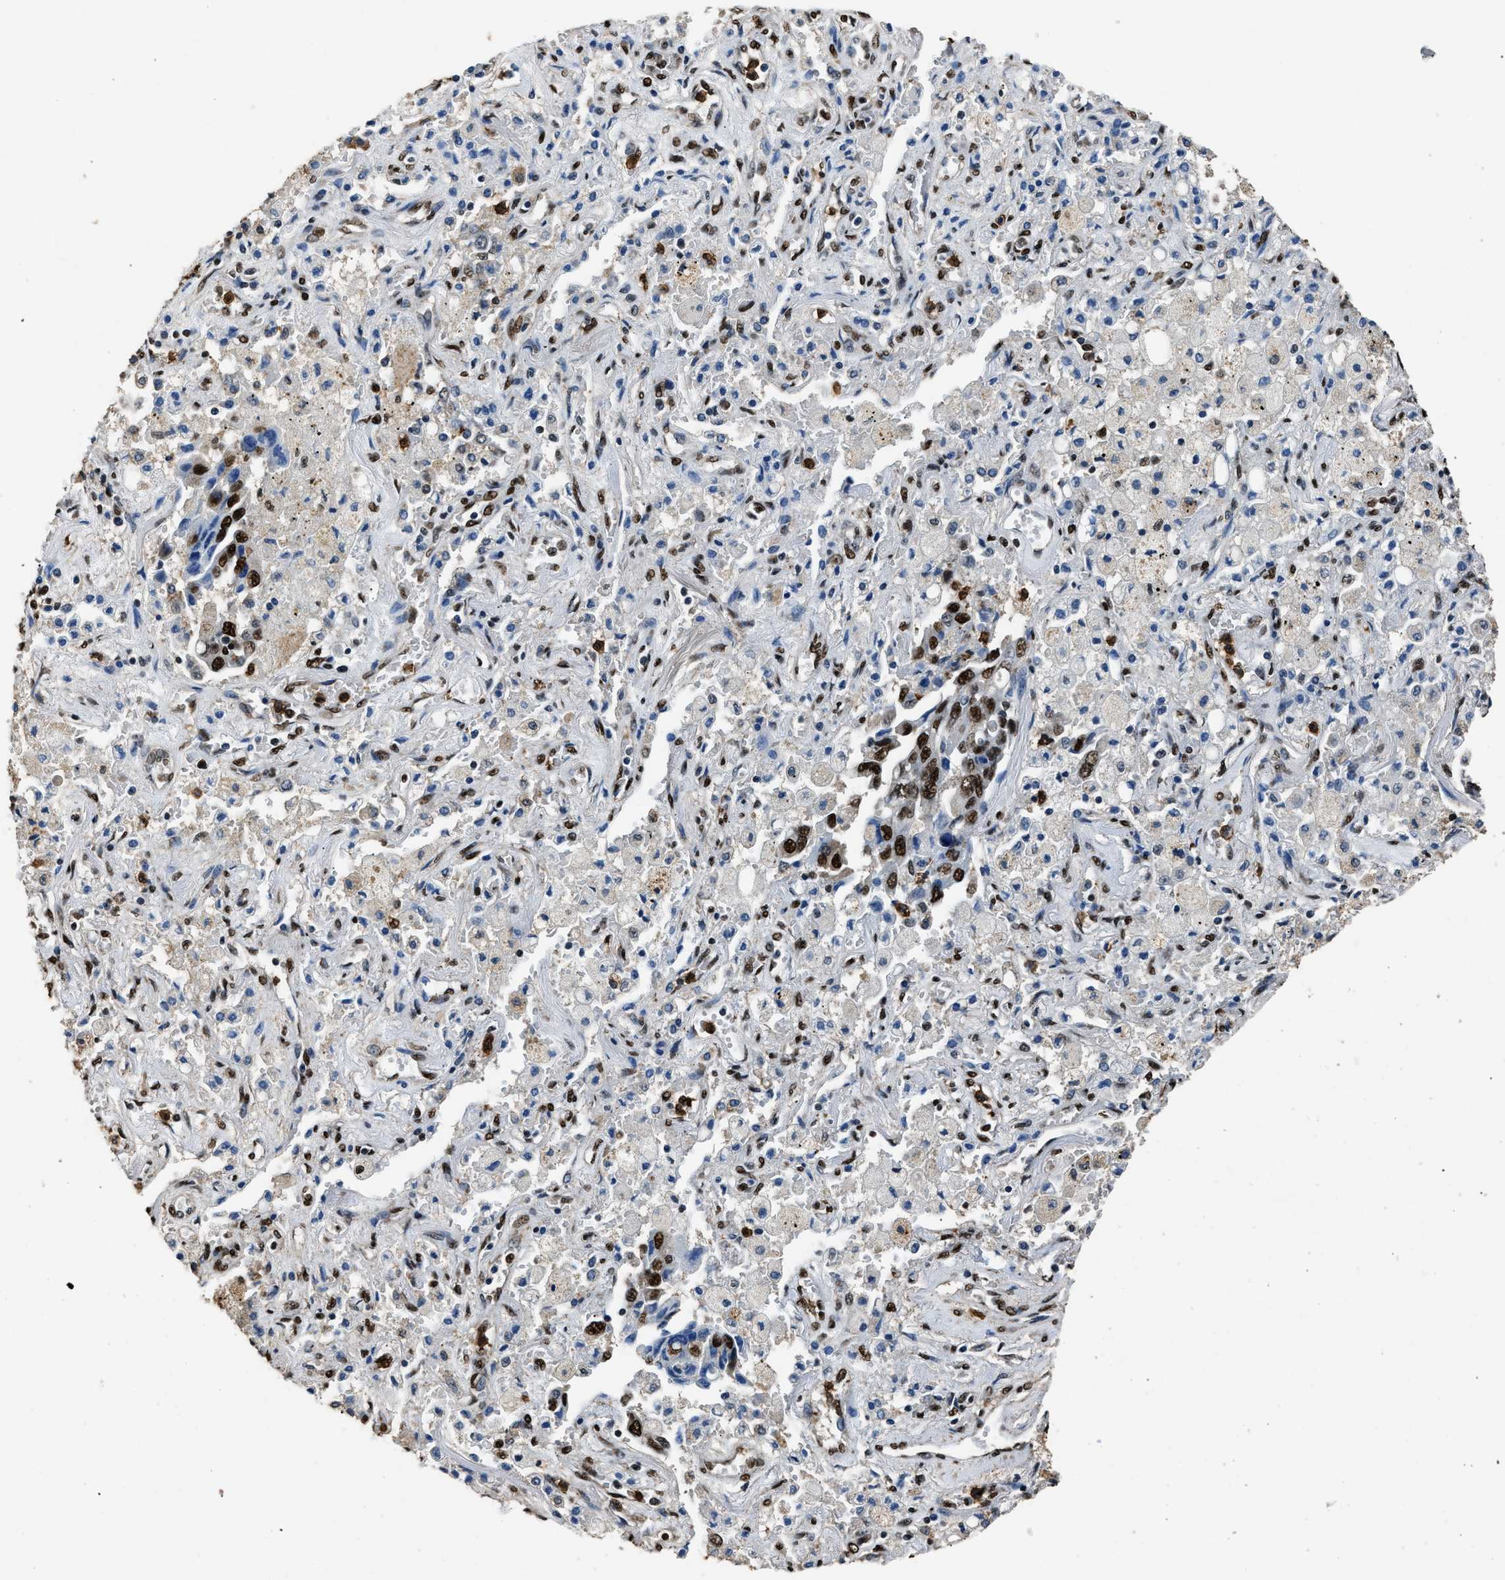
{"staining": {"intensity": "strong", "quantity": ">75%", "location": "nuclear"}, "tissue": "lung cancer", "cell_type": "Tumor cells", "image_type": "cancer", "snomed": [{"axis": "morphology", "description": "Adenocarcinoma, NOS"}, {"axis": "topography", "description": "Lung"}], "caption": "Immunohistochemistry micrograph of neoplastic tissue: human lung adenocarcinoma stained using IHC shows high levels of strong protein expression localized specifically in the nuclear of tumor cells, appearing as a nuclear brown color.", "gene": "SAFB", "patient": {"sex": "female", "age": 65}}